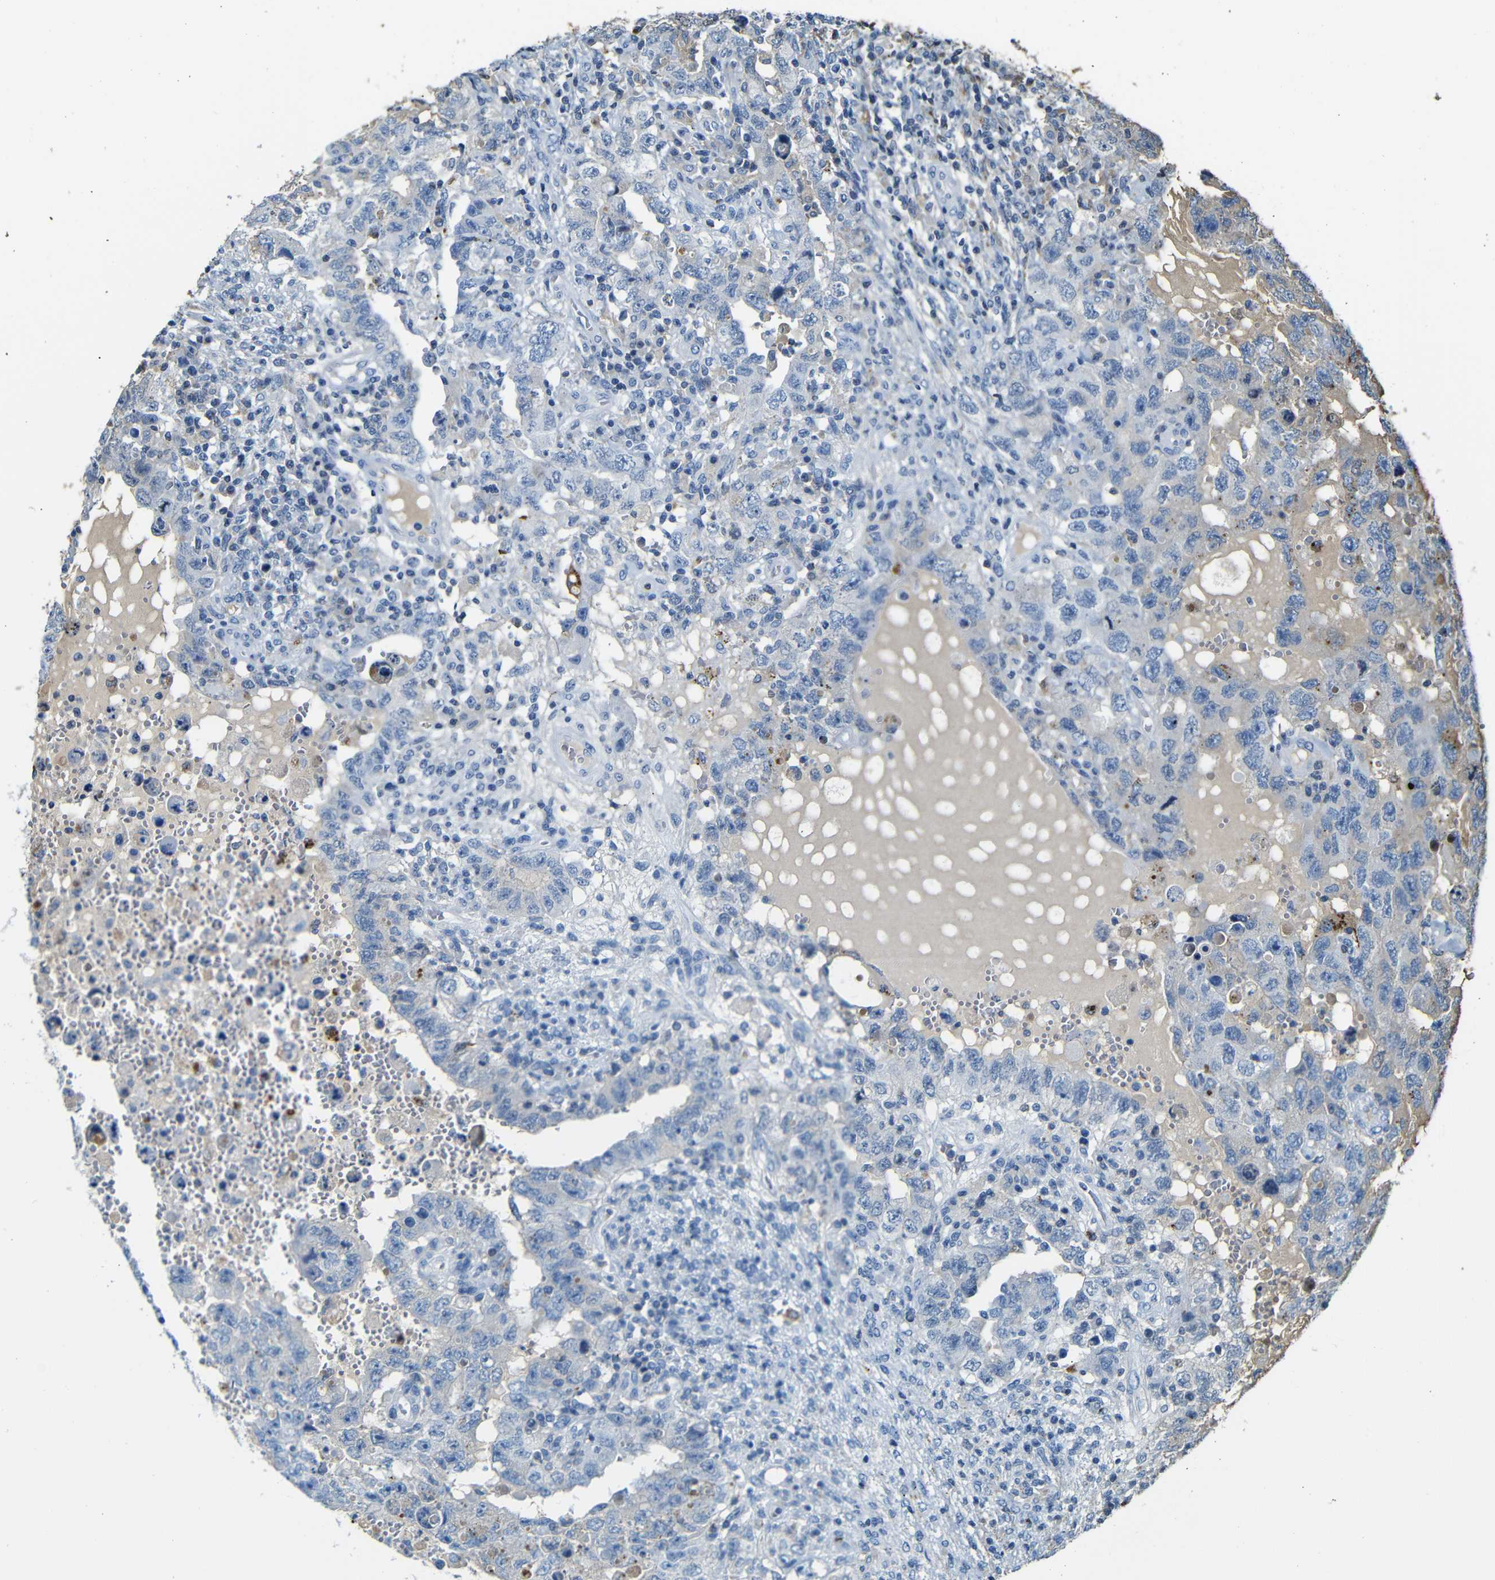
{"staining": {"intensity": "negative", "quantity": "none", "location": "none"}, "tissue": "testis cancer", "cell_type": "Tumor cells", "image_type": "cancer", "snomed": [{"axis": "morphology", "description": "Carcinoma, Embryonal, NOS"}, {"axis": "topography", "description": "Testis"}], "caption": "Image shows no significant protein staining in tumor cells of embryonal carcinoma (testis).", "gene": "SERPINA1", "patient": {"sex": "male", "age": 26}}